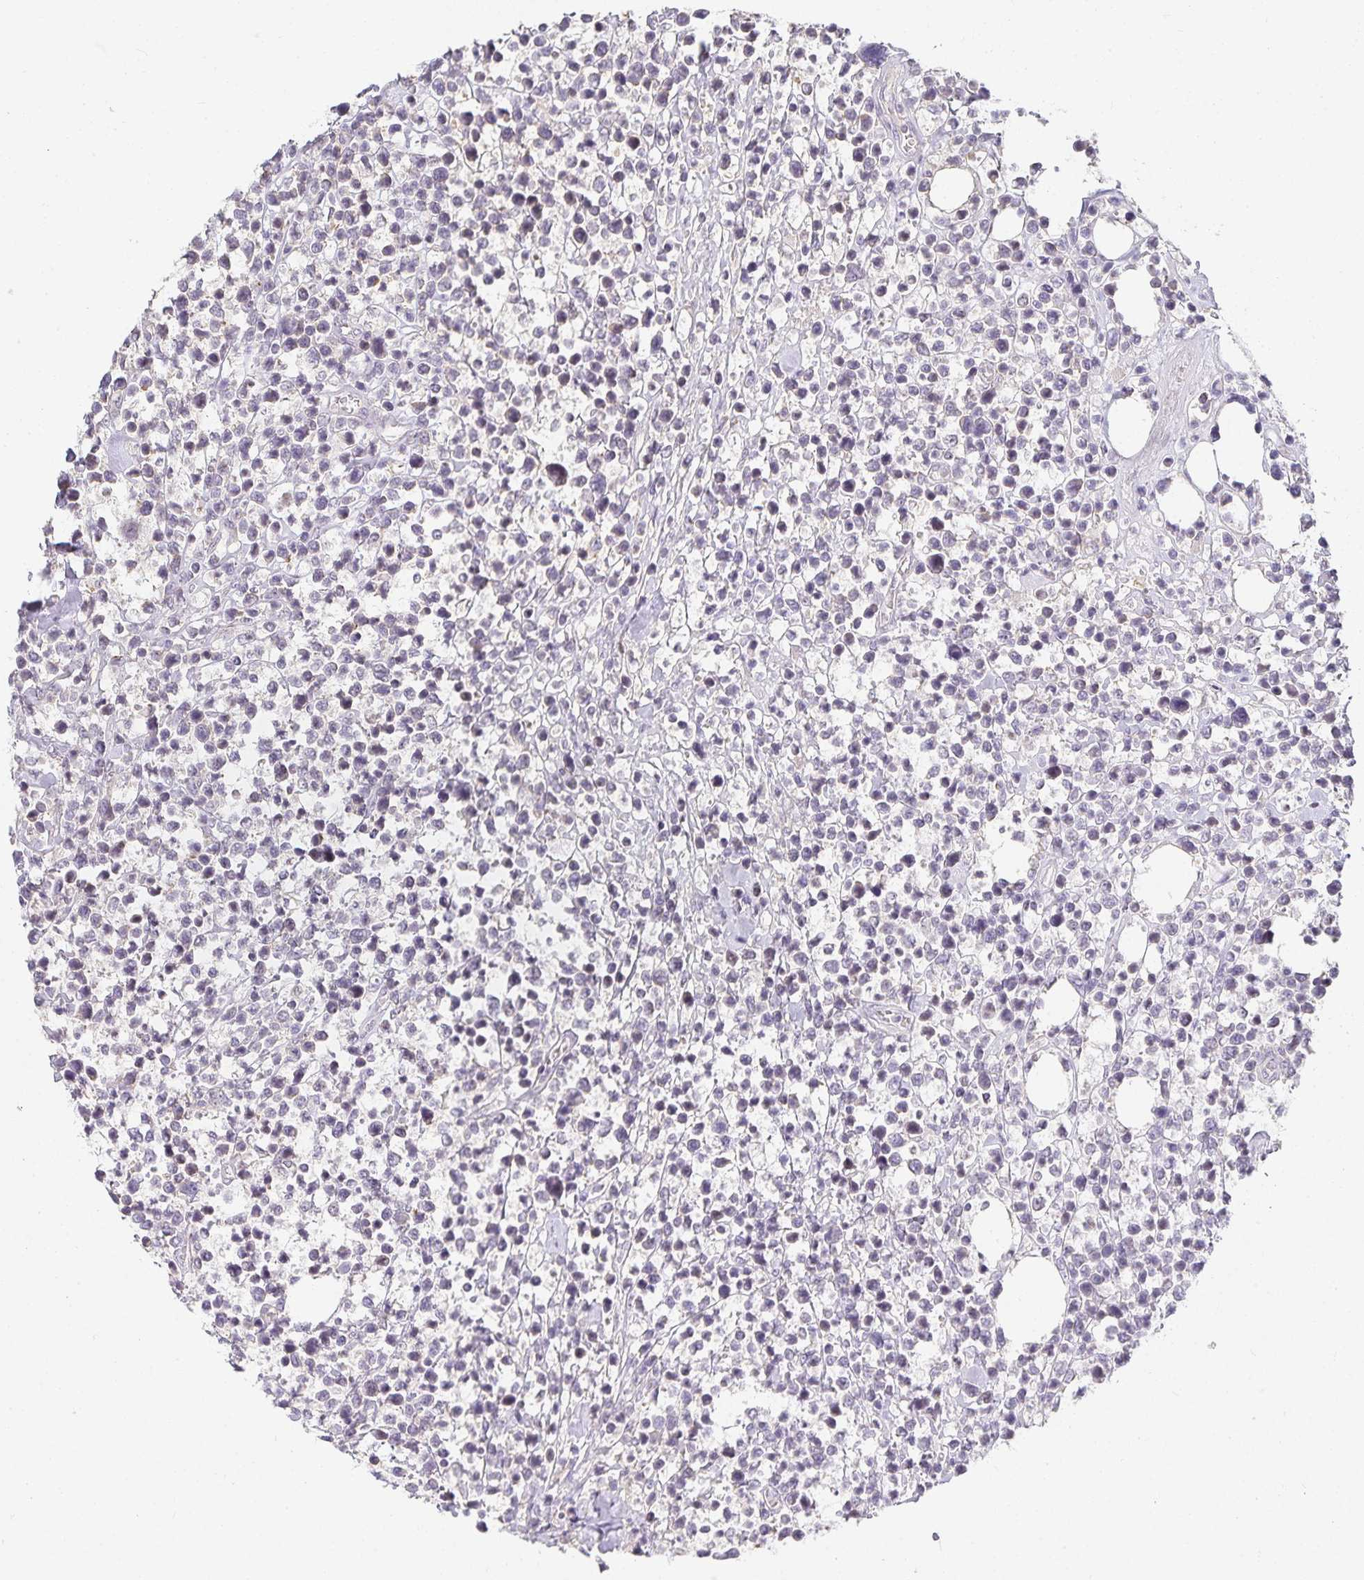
{"staining": {"intensity": "negative", "quantity": "none", "location": "none"}, "tissue": "lymphoma", "cell_type": "Tumor cells", "image_type": "cancer", "snomed": [{"axis": "morphology", "description": "Malignant lymphoma, non-Hodgkin's type, Low grade"}, {"axis": "topography", "description": "Lymph node"}], "caption": "Histopathology image shows no protein staining in tumor cells of malignant lymphoma, non-Hodgkin's type (low-grade) tissue. The staining was performed using DAB to visualize the protein expression in brown, while the nuclei were stained in blue with hematoxylin (Magnification: 20x).", "gene": "GATA3", "patient": {"sex": "male", "age": 60}}